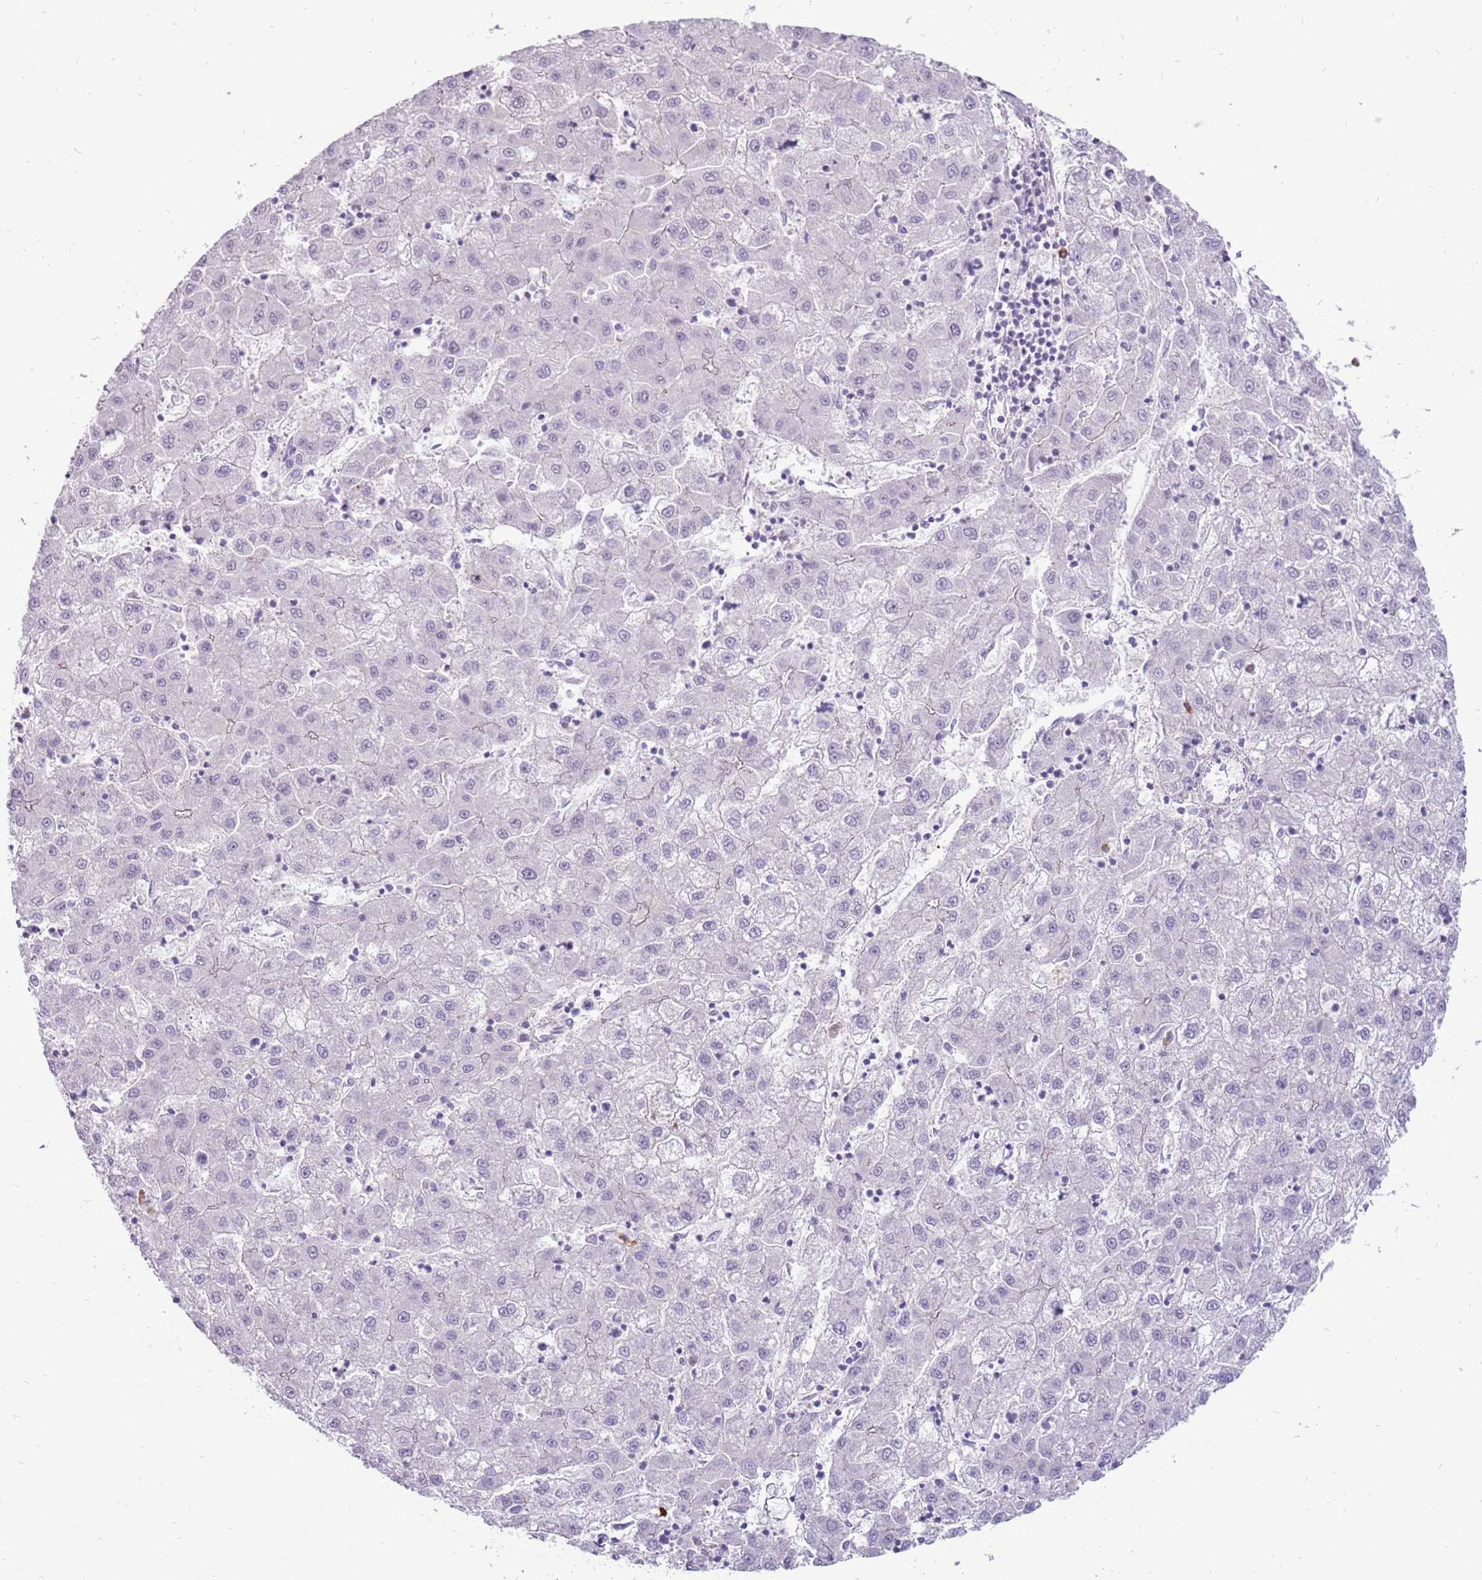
{"staining": {"intensity": "negative", "quantity": "none", "location": "none"}, "tissue": "liver cancer", "cell_type": "Tumor cells", "image_type": "cancer", "snomed": [{"axis": "morphology", "description": "Carcinoma, Hepatocellular, NOS"}, {"axis": "topography", "description": "Liver"}], "caption": "This is an IHC histopathology image of hepatocellular carcinoma (liver). There is no positivity in tumor cells.", "gene": "MCUB", "patient": {"sex": "male", "age": 72}}